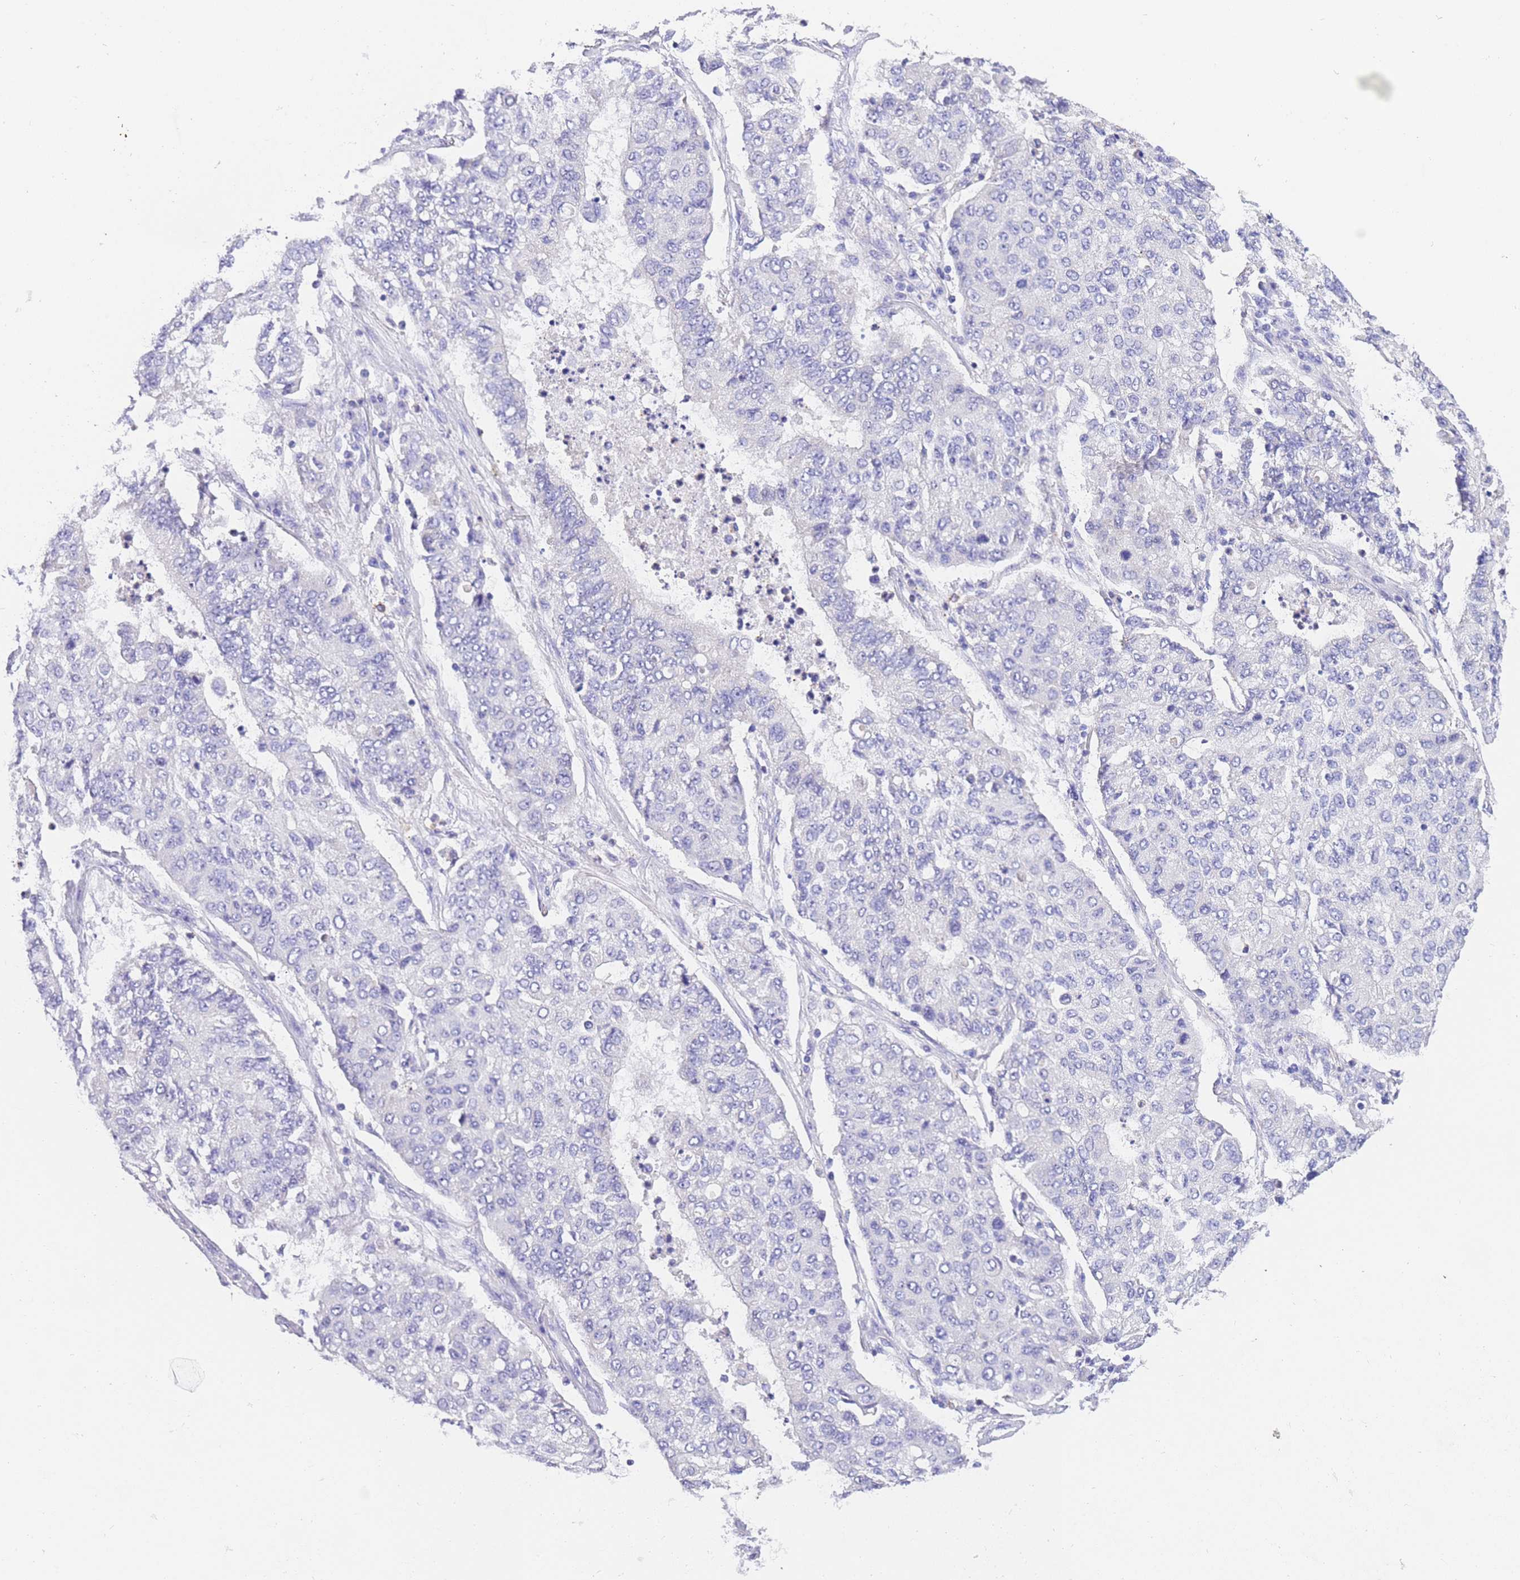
{"staining": {"intensity": "negative", "quantity": "none", "location": "none"}, "tissue": "lung cancer", "cell_type": "Tumor cells", "image_type": "cancer", "snomed": [{"axis": "morphology", "description": "Squamous cell carcinoma, NOS"}, {"axis": "topography", "description": "Lung"}], "caption": "Immunohistochemistry histopathology image of neoplastic tissue: lung cancer stained with DAB displays no significant protein staining in tumor cells. (Stains: DAB immunohistochemistry (IHC) with hematoxylin counter stain, Microscopy: brightfield microscopy at high magnification).", "gene": "EPN2", "patient": {"sex": "male", "age": 74}}